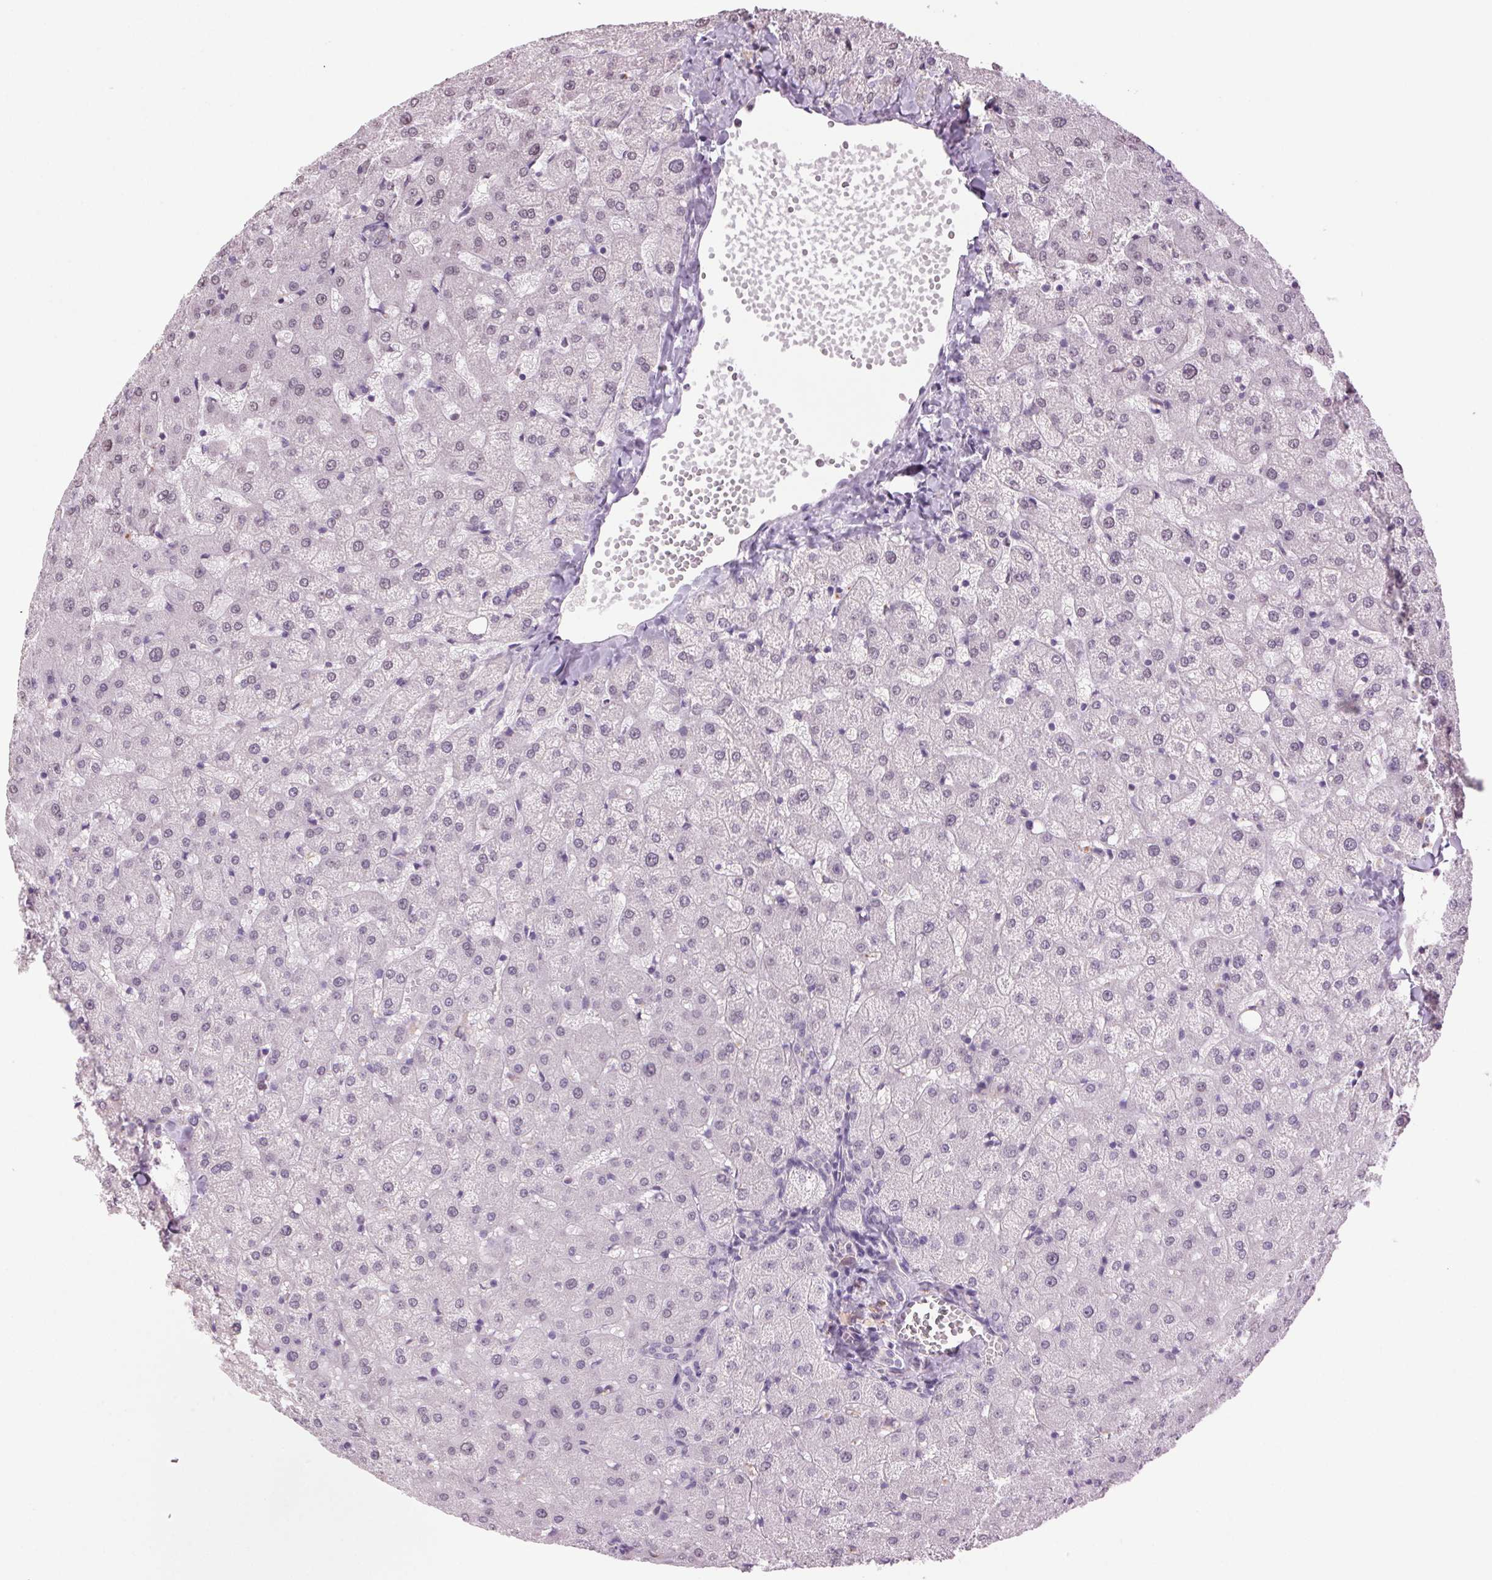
{"staining": {"intensity": "negative", "quantity": "none", "location": "none"}, "tissue": "liver", "cell_type": "Cholangiocytes", "image_type": "normal", "snomed": [{"axis": "morphology", "description": "Normal tissue, NOS"}, {"axis": "topography", "description": "Liver"}], "caption": "A high-resolution histopathology image shows IHC staining of normal liver, which shows no significant staining in cholangiocytes.", "gene": "MPO", "patient": {"sex": "female", "age": 50}}